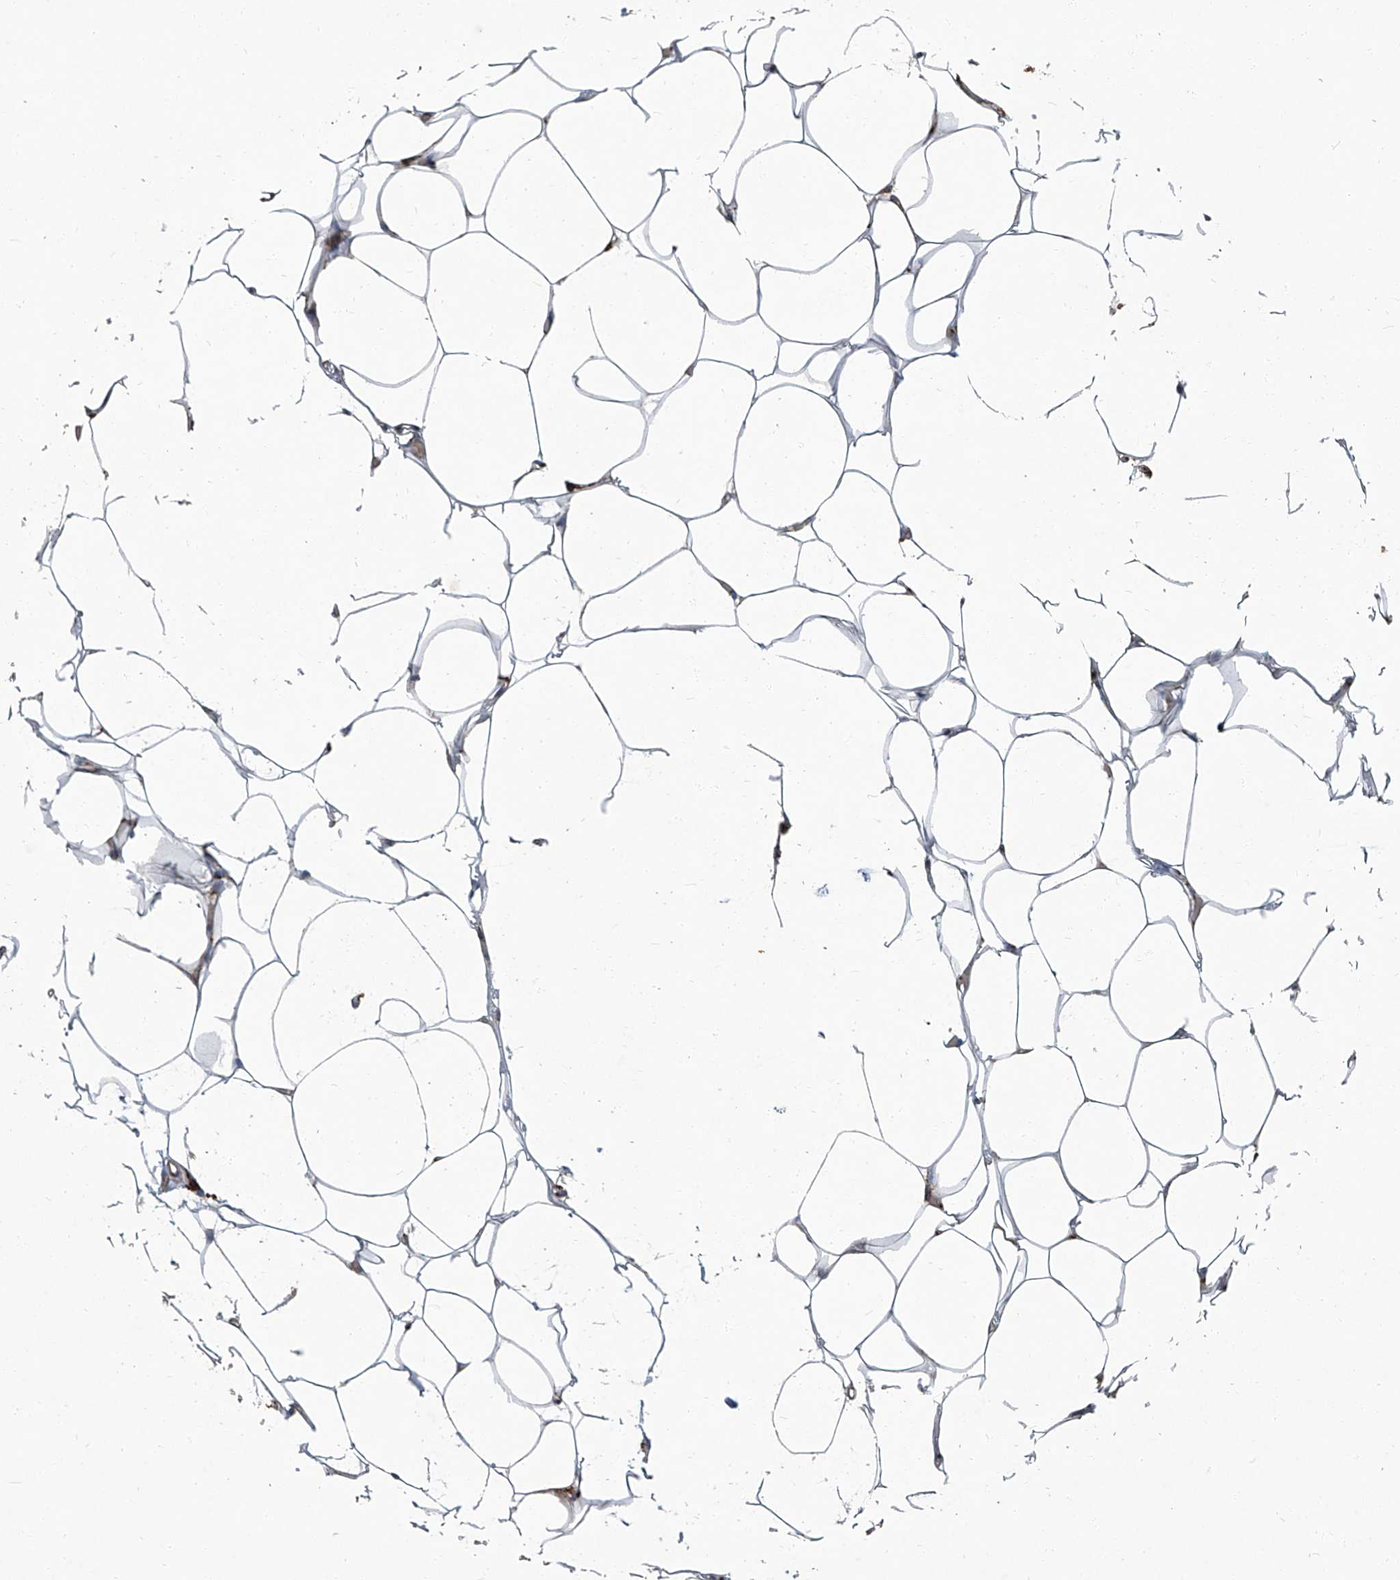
{"staining": {"intensity": "weak", "quantity": "25%-75%", "location": "cytoplasmic/membranous"}, "tissue": "adipose tissue", "cell_type": "Adipocytes", "image_type": "normal", "snomed": [{"axis": "morphology", "description": "Normal tissue, NOS"}, {"axis": "topography", "description": "Breast"}], "caption": "Adipose tissue stained with DAB IHC exhibits low levels of weak cytoplasmic/membranous staining in about 25%-75% of adipocytes. (DAB IHC with brightfield microscopy, high magnification).", "gene": "PIGH", "patient": {"sex": "female", "age": 23}}